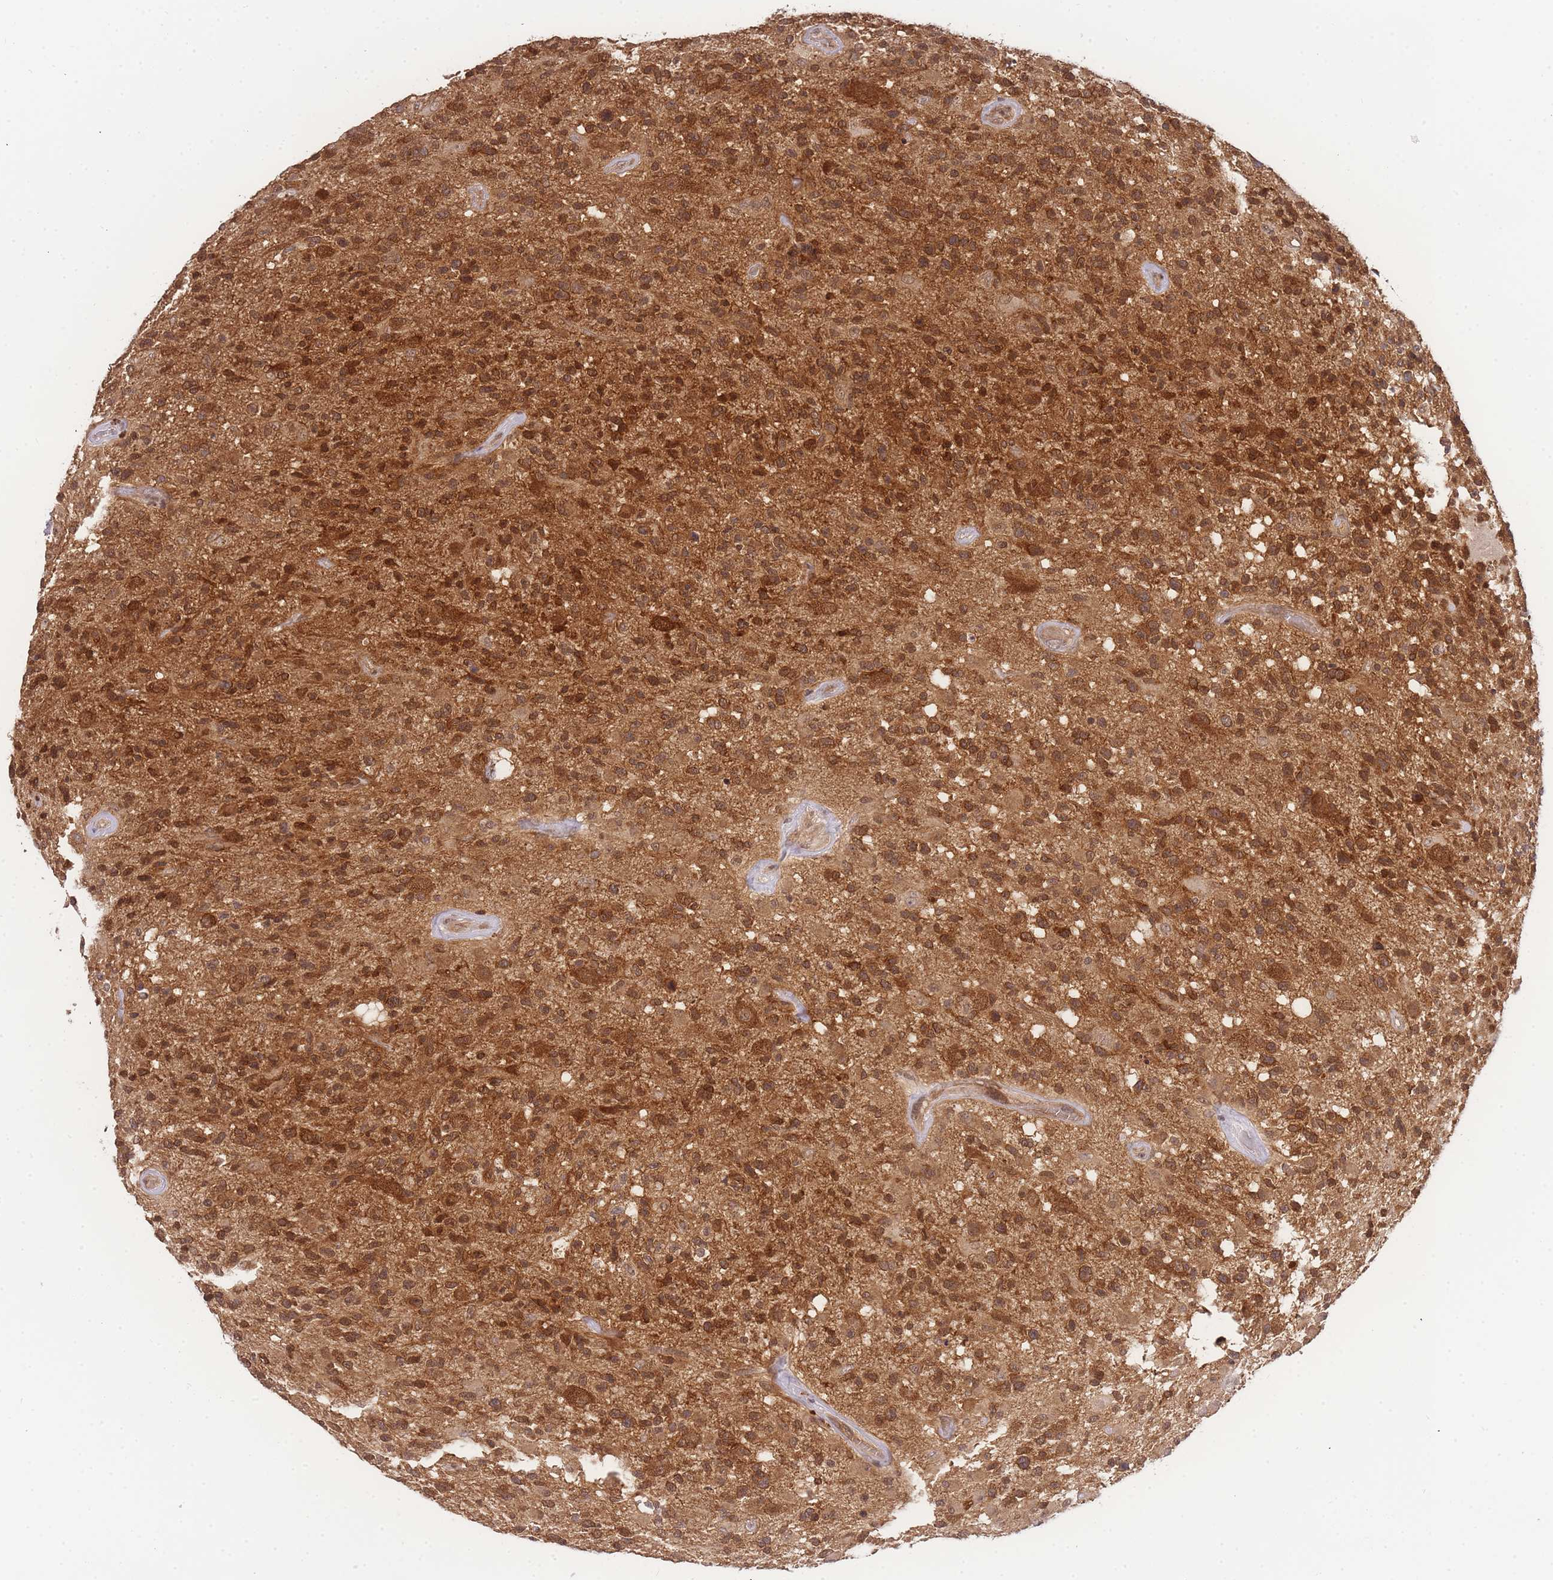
{"staining": {"intensity": "strong", "quantity": ">75%", "location": "cytoplasmic/membranous,nuclear"}, "tissue": "glioma", "cell_type": "Tumor cells", "image_type": "cancer", "snomed": [{"axis": "morphology", "description": "Glioma, malignant, High grade"}, {"axis": "morphology", "description": "Glioblastoma, NOS"}, {"axis": "topography", "description": "Brain"}], "caption": "Glioma stained with DAB IHC shows high levels of strong cytoplasmic/membranous and nuclear expression in approximately >75% of tumor cells.", "gene": "KIAA1191", "patient": {"sex": "male", "age": 60}}